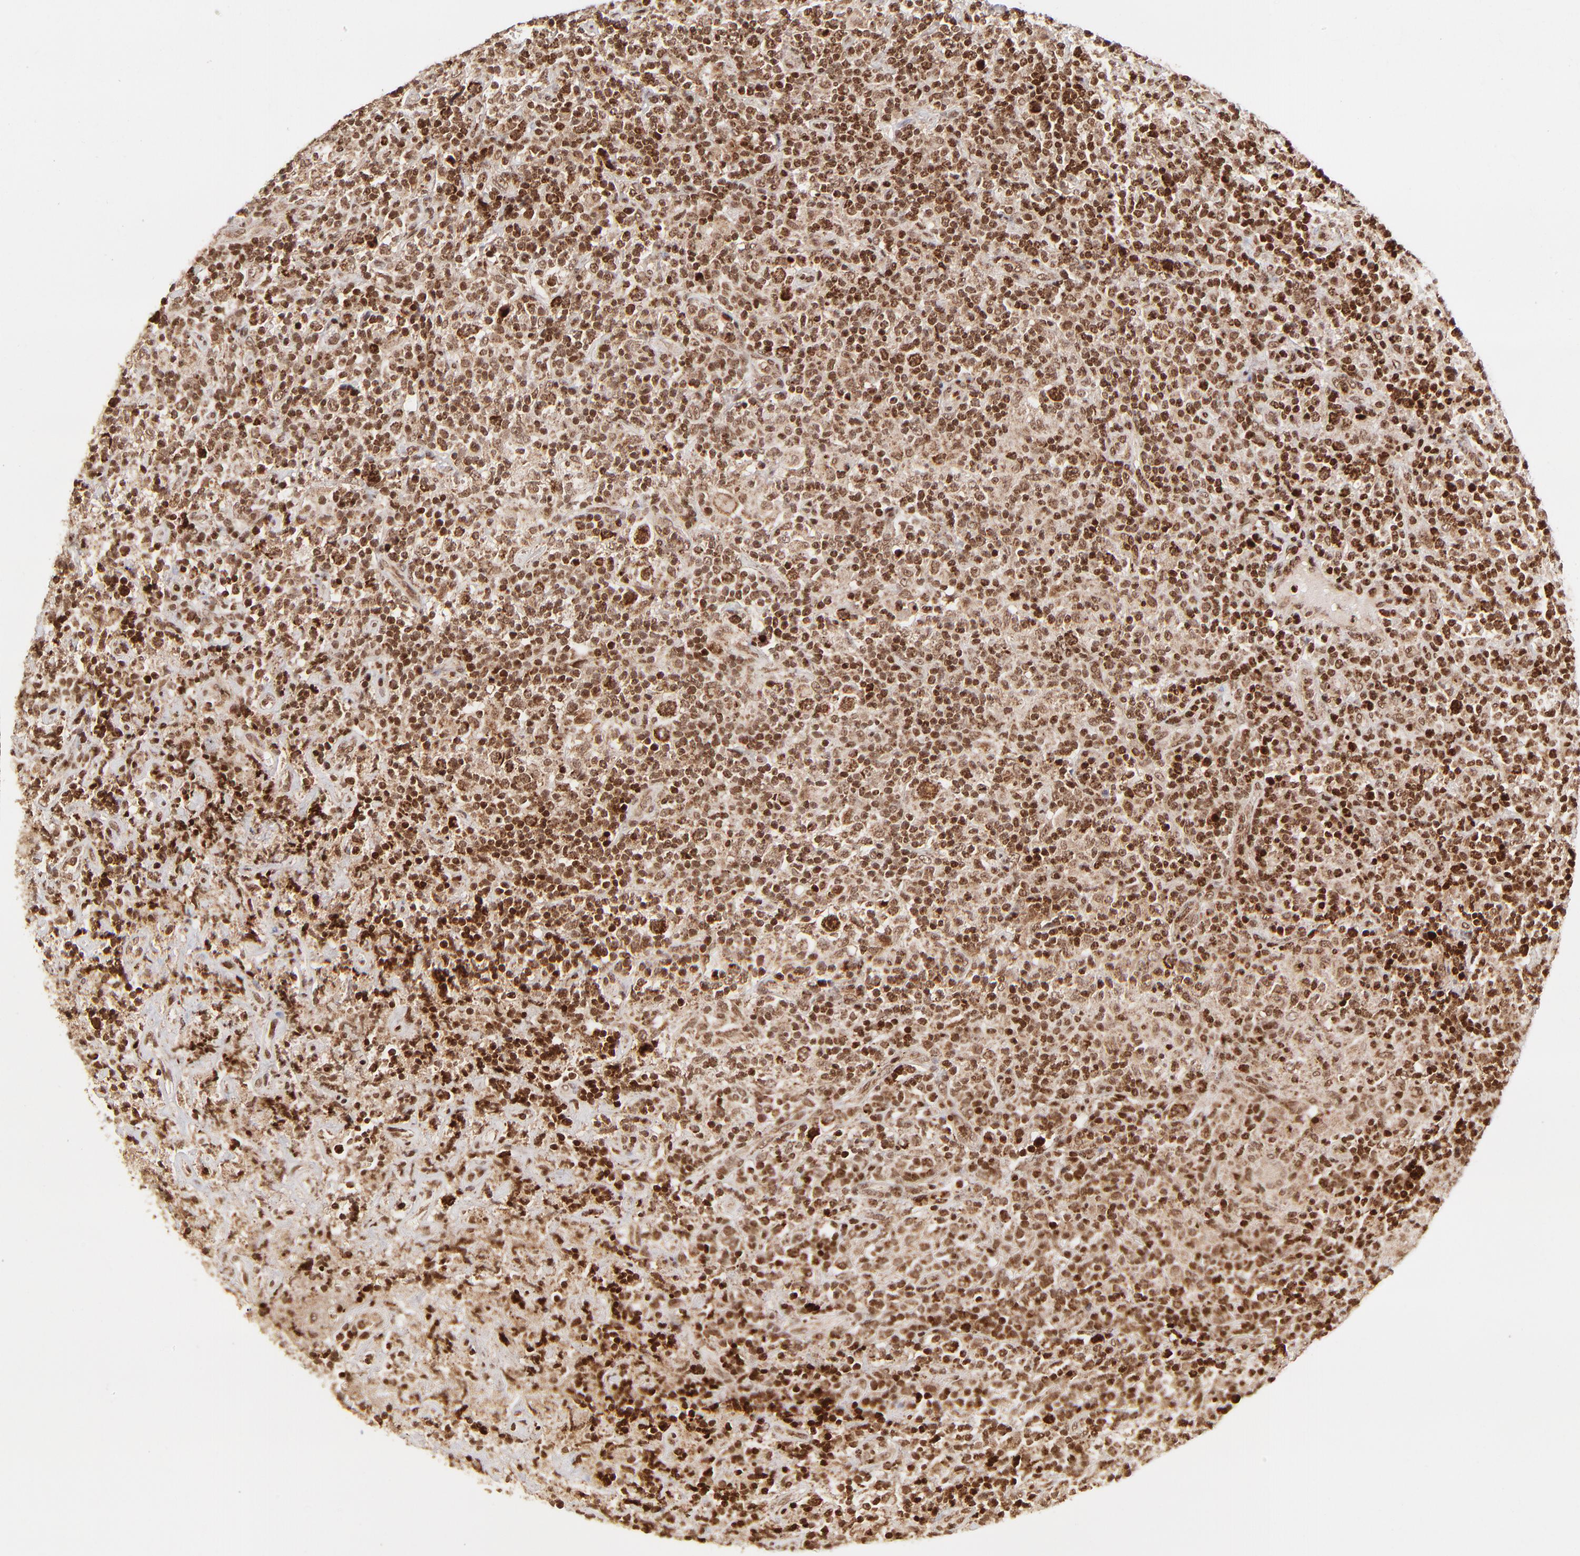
{"staining": {"intensity": "strong", "quantity": ">75%", "location": "cytoplasmic/membranous,nuclear"}, "tissue": "lymphoma", "cell_type": "Tumor cells", "image_type": "cancer", "snomed": [{"axis": "morphology", "description": "Hodgkin's disease, NOS"}, {"axis": "topography", "description": "Lymph node"}], "caption": "A brown stain shows strong cytoplasmic/membranous and nuclear staining of a protein in lymphoma tumor cells.", "gene": "MED15", "patient": {"sex": "male", "age": 65}}